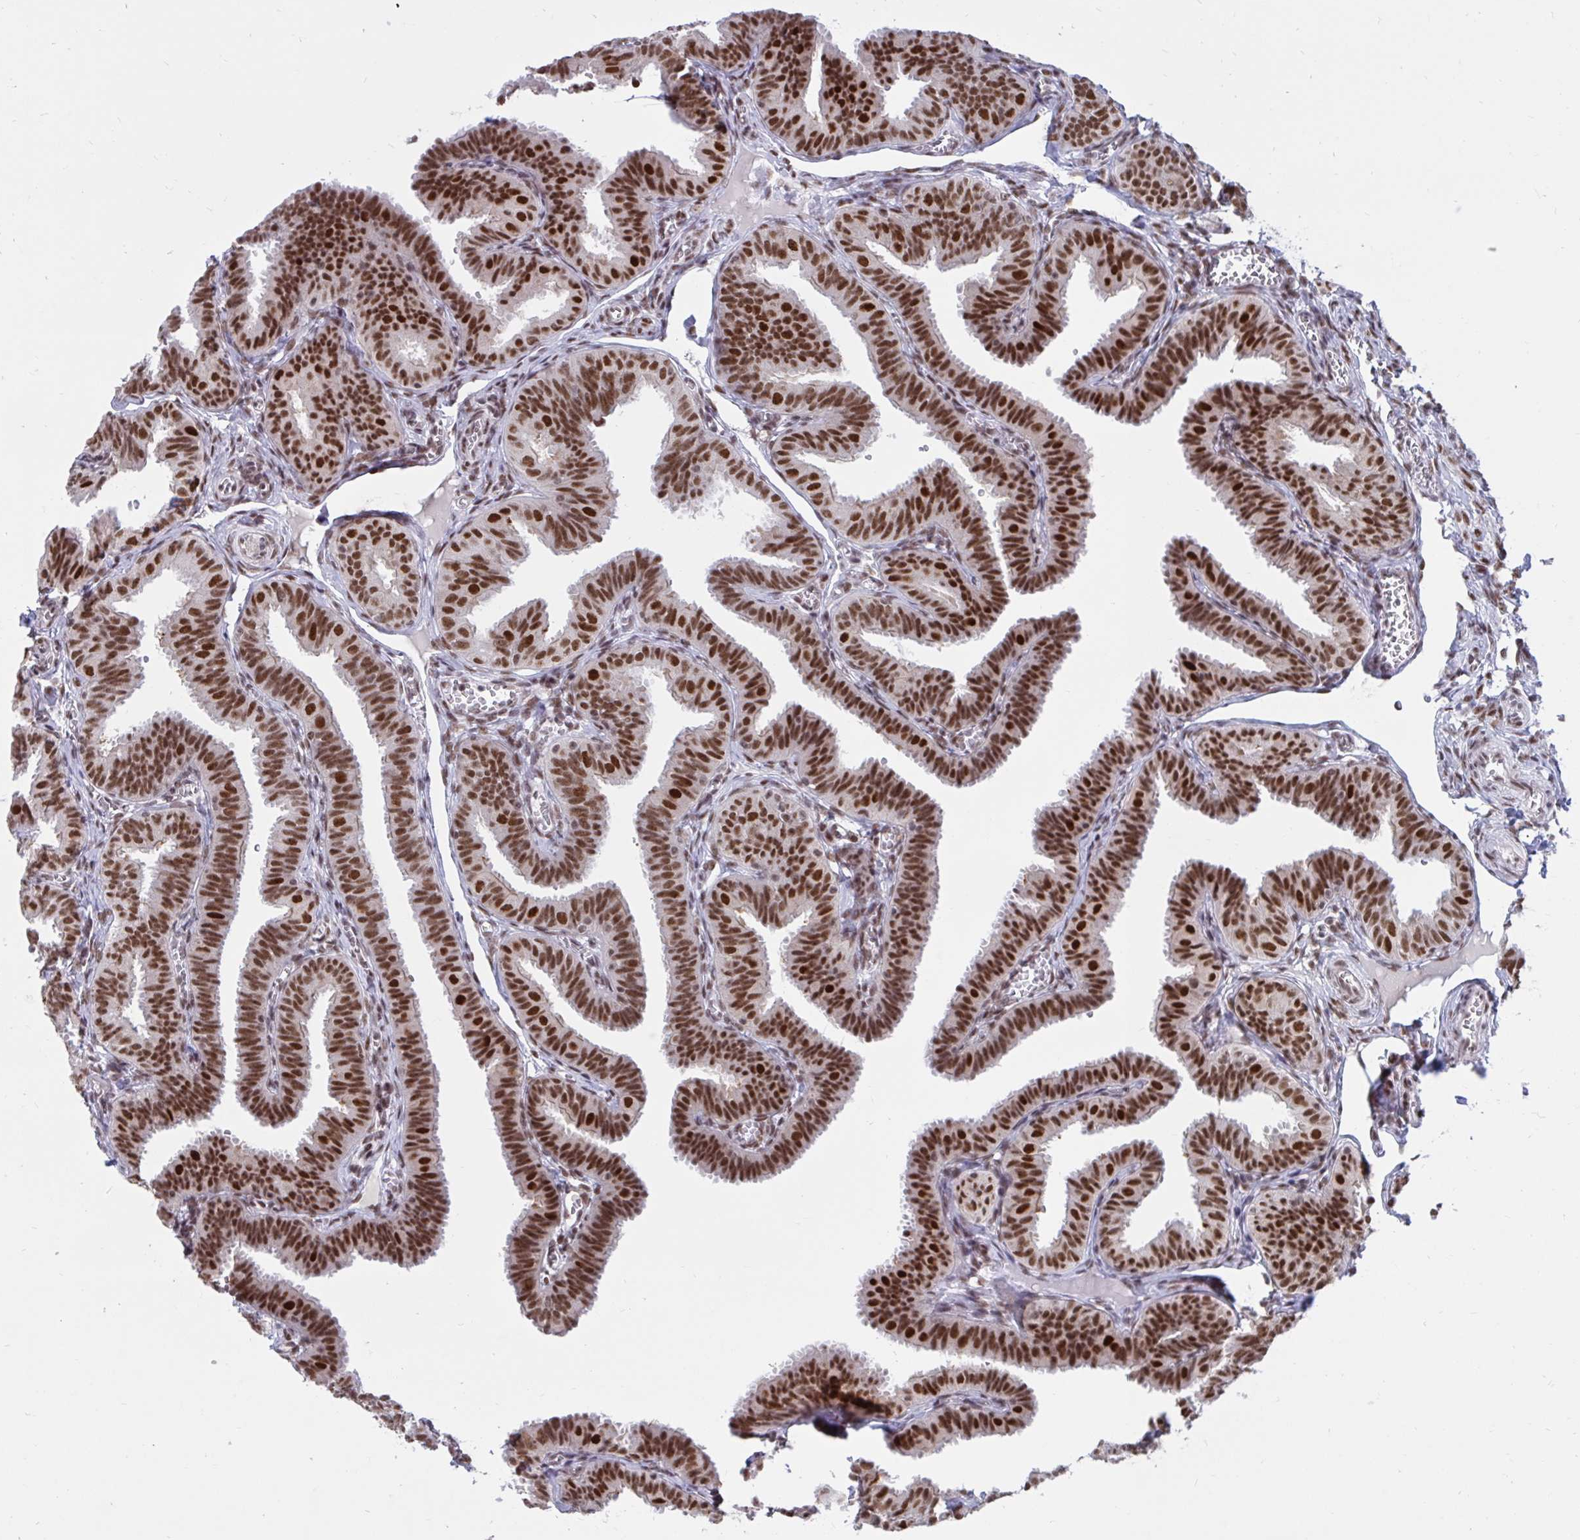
{"staining": {"intensity": "strong", "quantity": ">75%", "location": "nuclear"}, "tissue": "fallopian tube", "cell_type": "Glandular cells", "image_type": "normal", "snomed": [{"axis": "morphology", "description": "Normal tissue, NOS"}, {"axis": "topography", "description": "Fallopian tube"}], "caption": "DAB (3,3'-diaminobenzidine) immunohistochemical staining of normal human fallopian tube exhibits strong nuclear protein staining in about >75% of glandular cells. The protein of interest is shown in brown color, while the nuclei are stained blue.", "gene": "PHF10", "patient": {"sex": "female", "age": 25}}